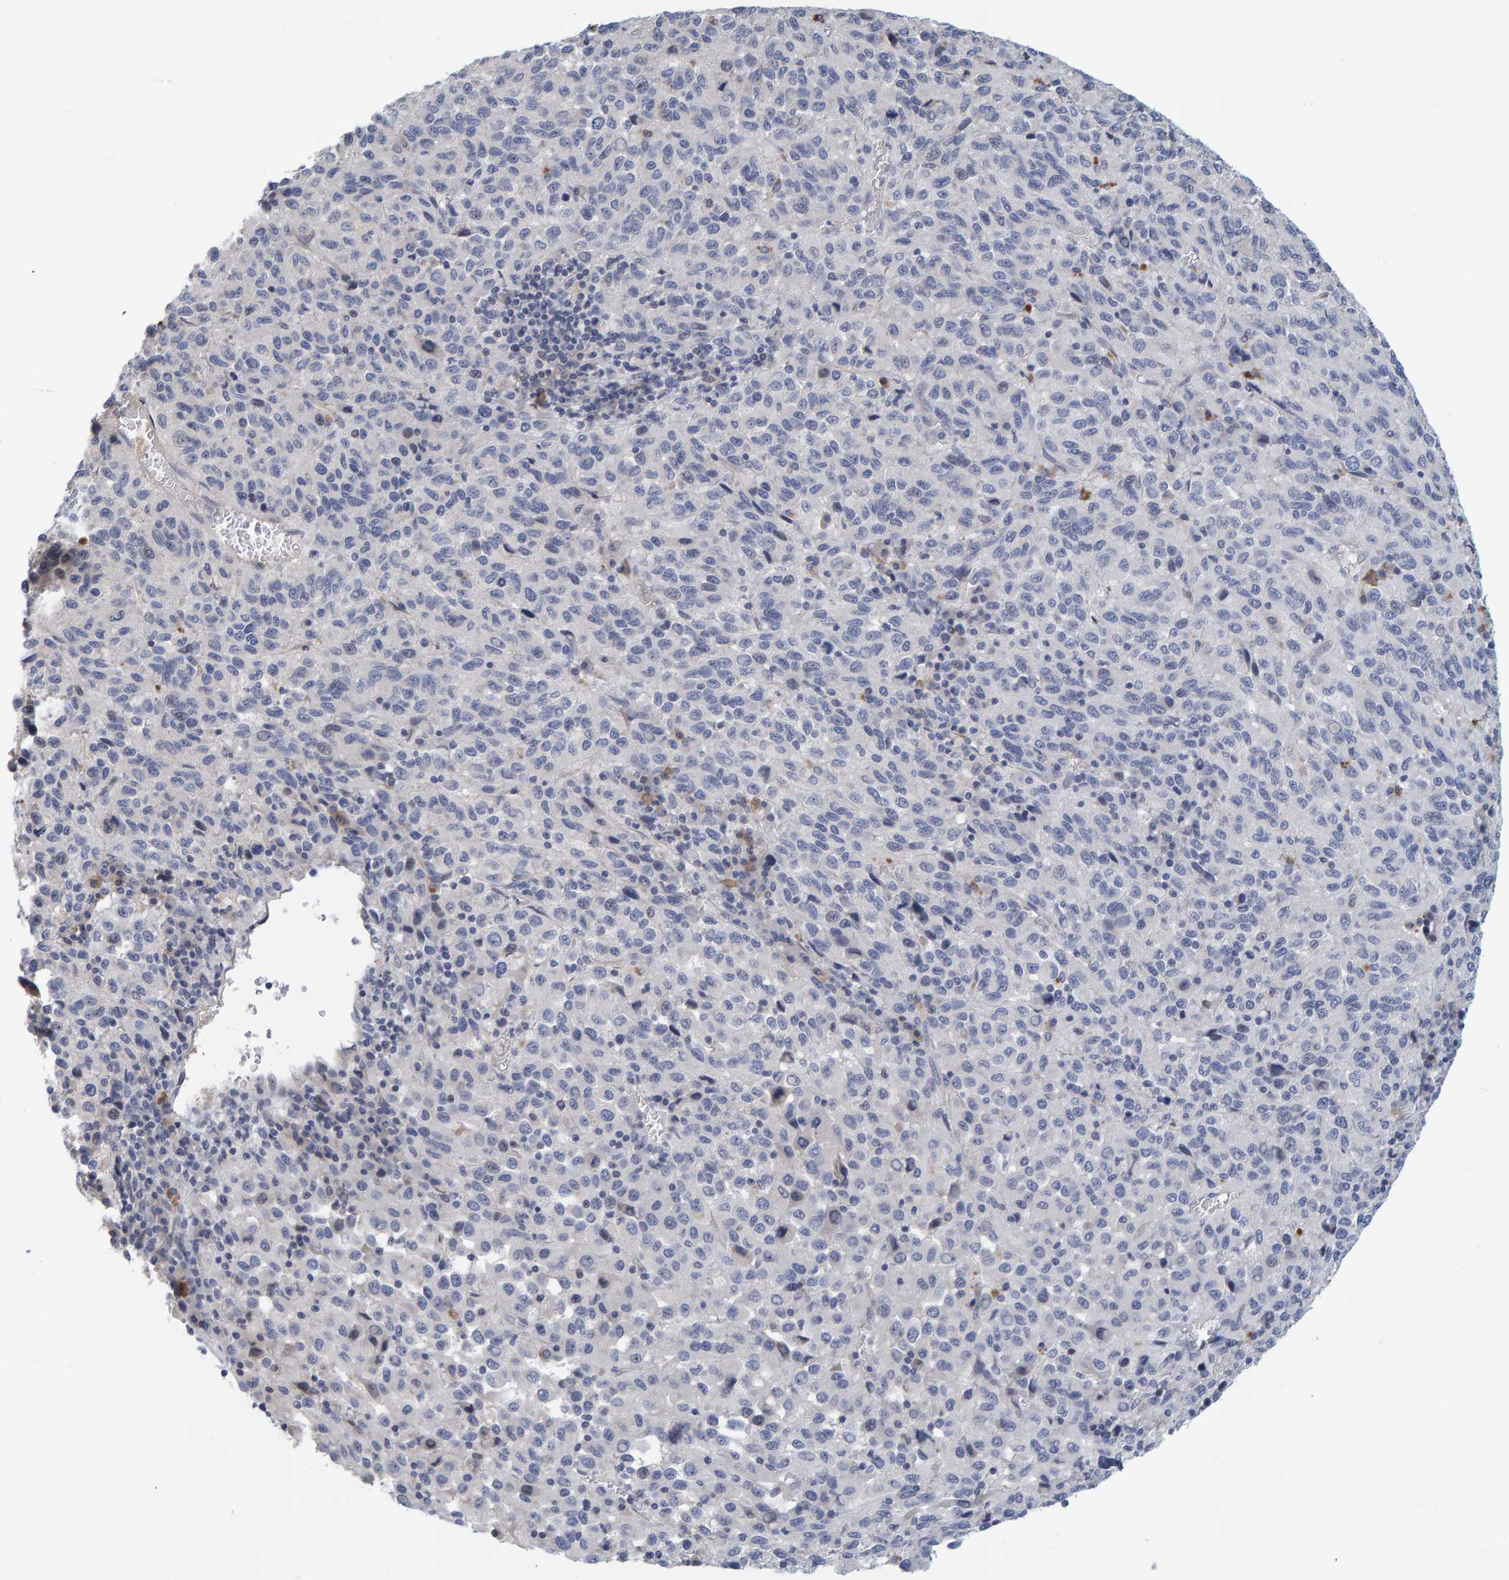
{"staining": {"intensity": "negative", "quantity": "none", "location": "none"}, "tissue": "melanoma", "cell_type": "Tumor cells", "image_type": "cancer", "snomed": [{"axis": "morphology", "description": "Malignant melanoma, Metastatic site"}, {"axis": "topography", "description": "Lung"}], "caption": "Melanoma was stained to show a protein in brown. There is no significant expression in tumor cells.", "gene": "ZNF77", "patient": {"sex": "male", "age": 64}}